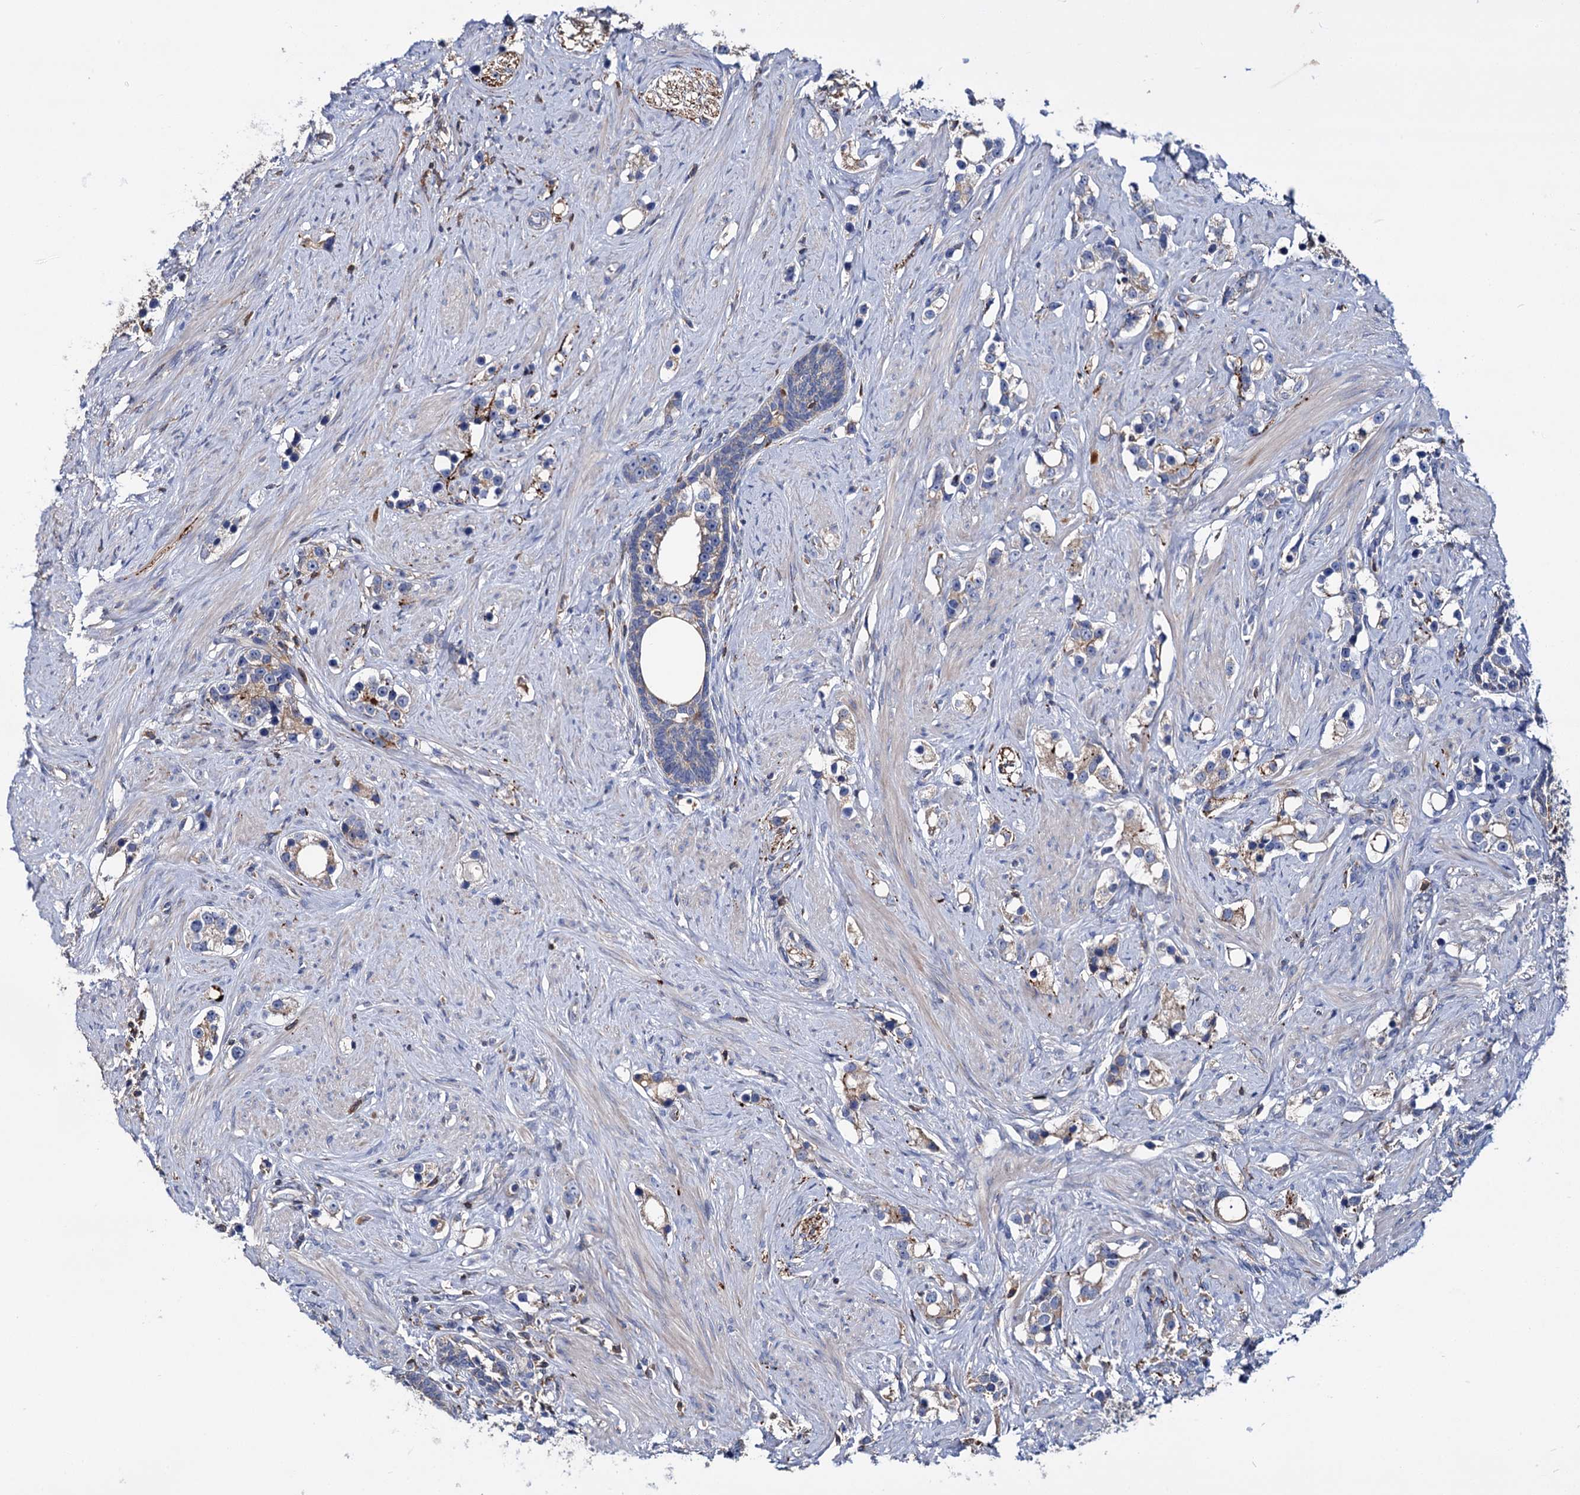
{"staining": {"intensity": "moderate", "quantity": ">75%", "location": "cytoplasmic/membranous"}, "tissue": "prostate cancer", "cell_type": "Tumor cells", "image_type": "cancer", "snomed": [{"axis": "morphology", "description": "Adenocarcinoma, High grade"}, {"axis": "topography", "description": "Prostate"}], "caption": "High-grade adenocarcinoma (prostate) stained for a protein demonstrates moderate cytoplasmic/membranous positivity in tumor cells.", "gene": "UBASH3B", "patient": {"sex": "male", "age": 63}}